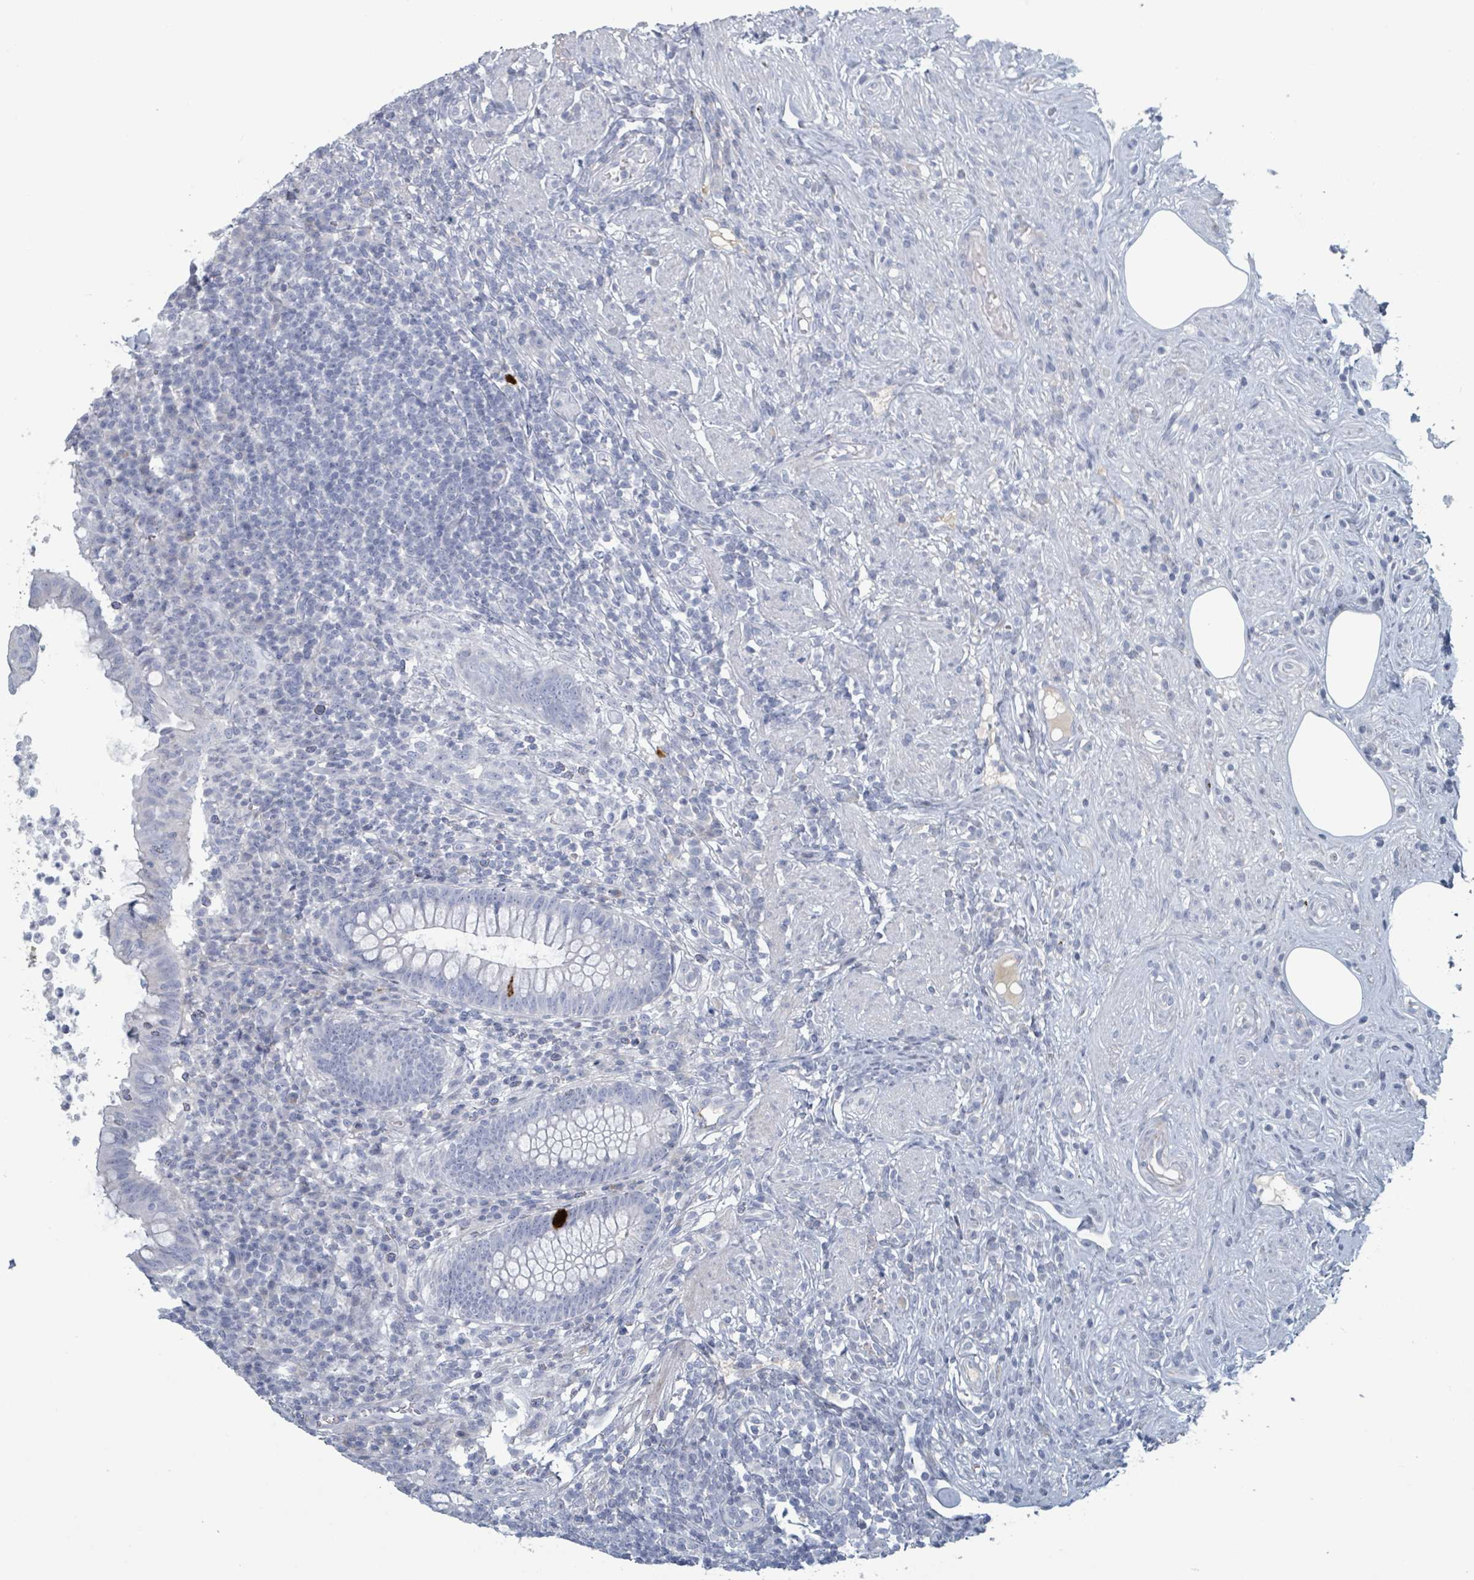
{"staining": {"intensity": "negative", "quantity": "none", "location": "none"}, "tissue": "appendix", "cell_type": "Glandular cells", "image_type": "normal", "snomed": [{"axis": "morphology", "description": "Normal tissue, NOS"}, {"axis": "topography", "description": "Appendix"}], "caption": "This image is of unremarkable appendix stained with immunohistochemistry (IHC) to label a protein in brown with the nuclei are counter-stained blue. There is no expression in glandular cells. (Brightfield microscopy of DAB (3,3'-diaminobenzidine) immunohistochemistry (IHC) at high magnification).", "gene": "RAB33B", "patient": {"sex": "female", "age": 56}}